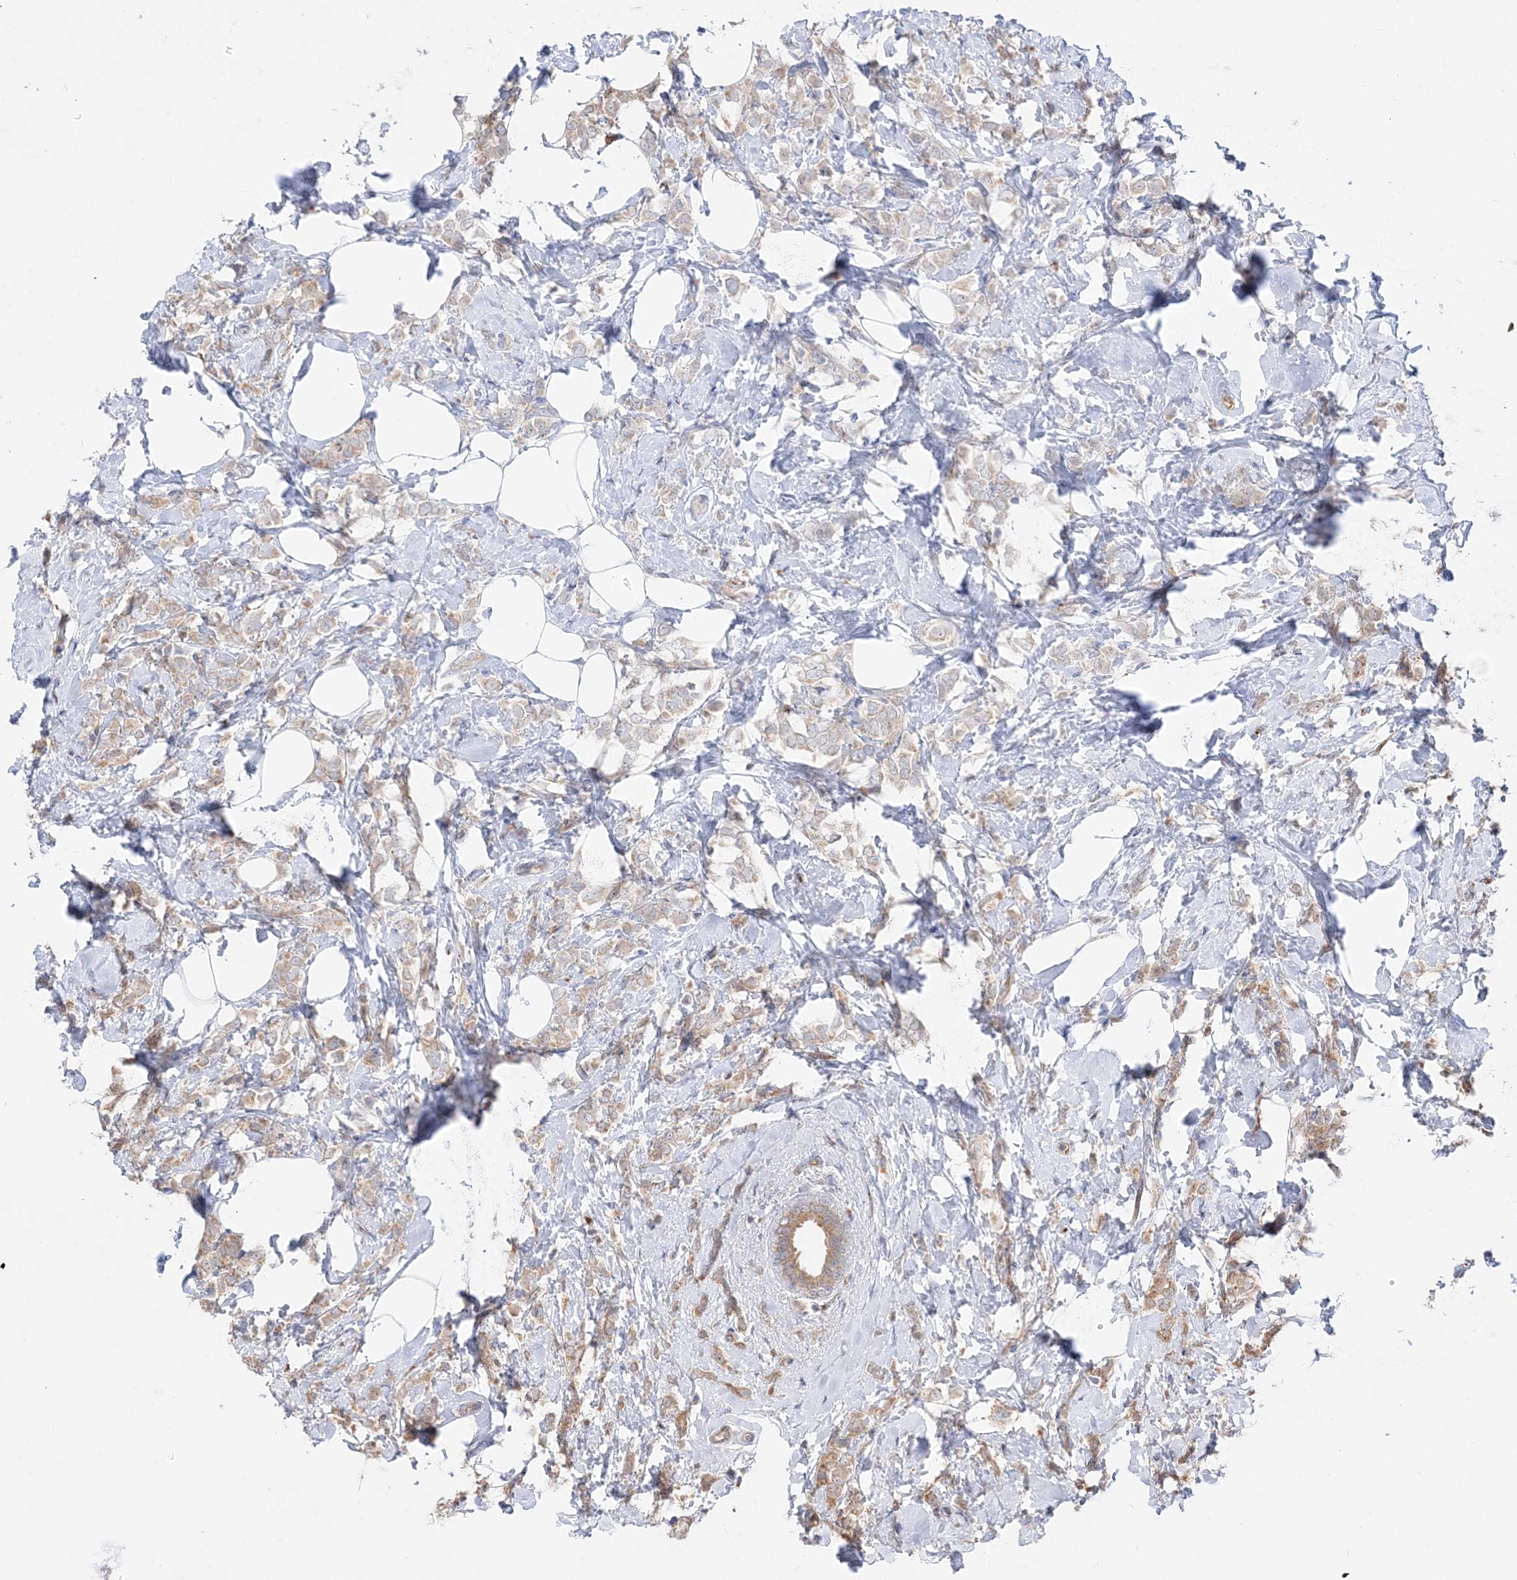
{"staining": {"intensity": "moderate", "quantity": "25%-75%", "location": "cytoplasmic/membranous"}, "tissue": "breast cancer", "cell_type": "Tumor cells", "image_type": "cancer", "snomed": [{"axis": "morphology", "description": "Lobular carcinoma"}, {"axis": "topography", "description": "Breast"}], "caption": "Immunohistochemistry of human lobular carcinoma (breast) displays medium levels of moderate cytoplasmic/membranous positivity in approximately 25%-75% of tumor cells.", "gene": "FARSB", "patient": {"sex": "female", "age": 47}}